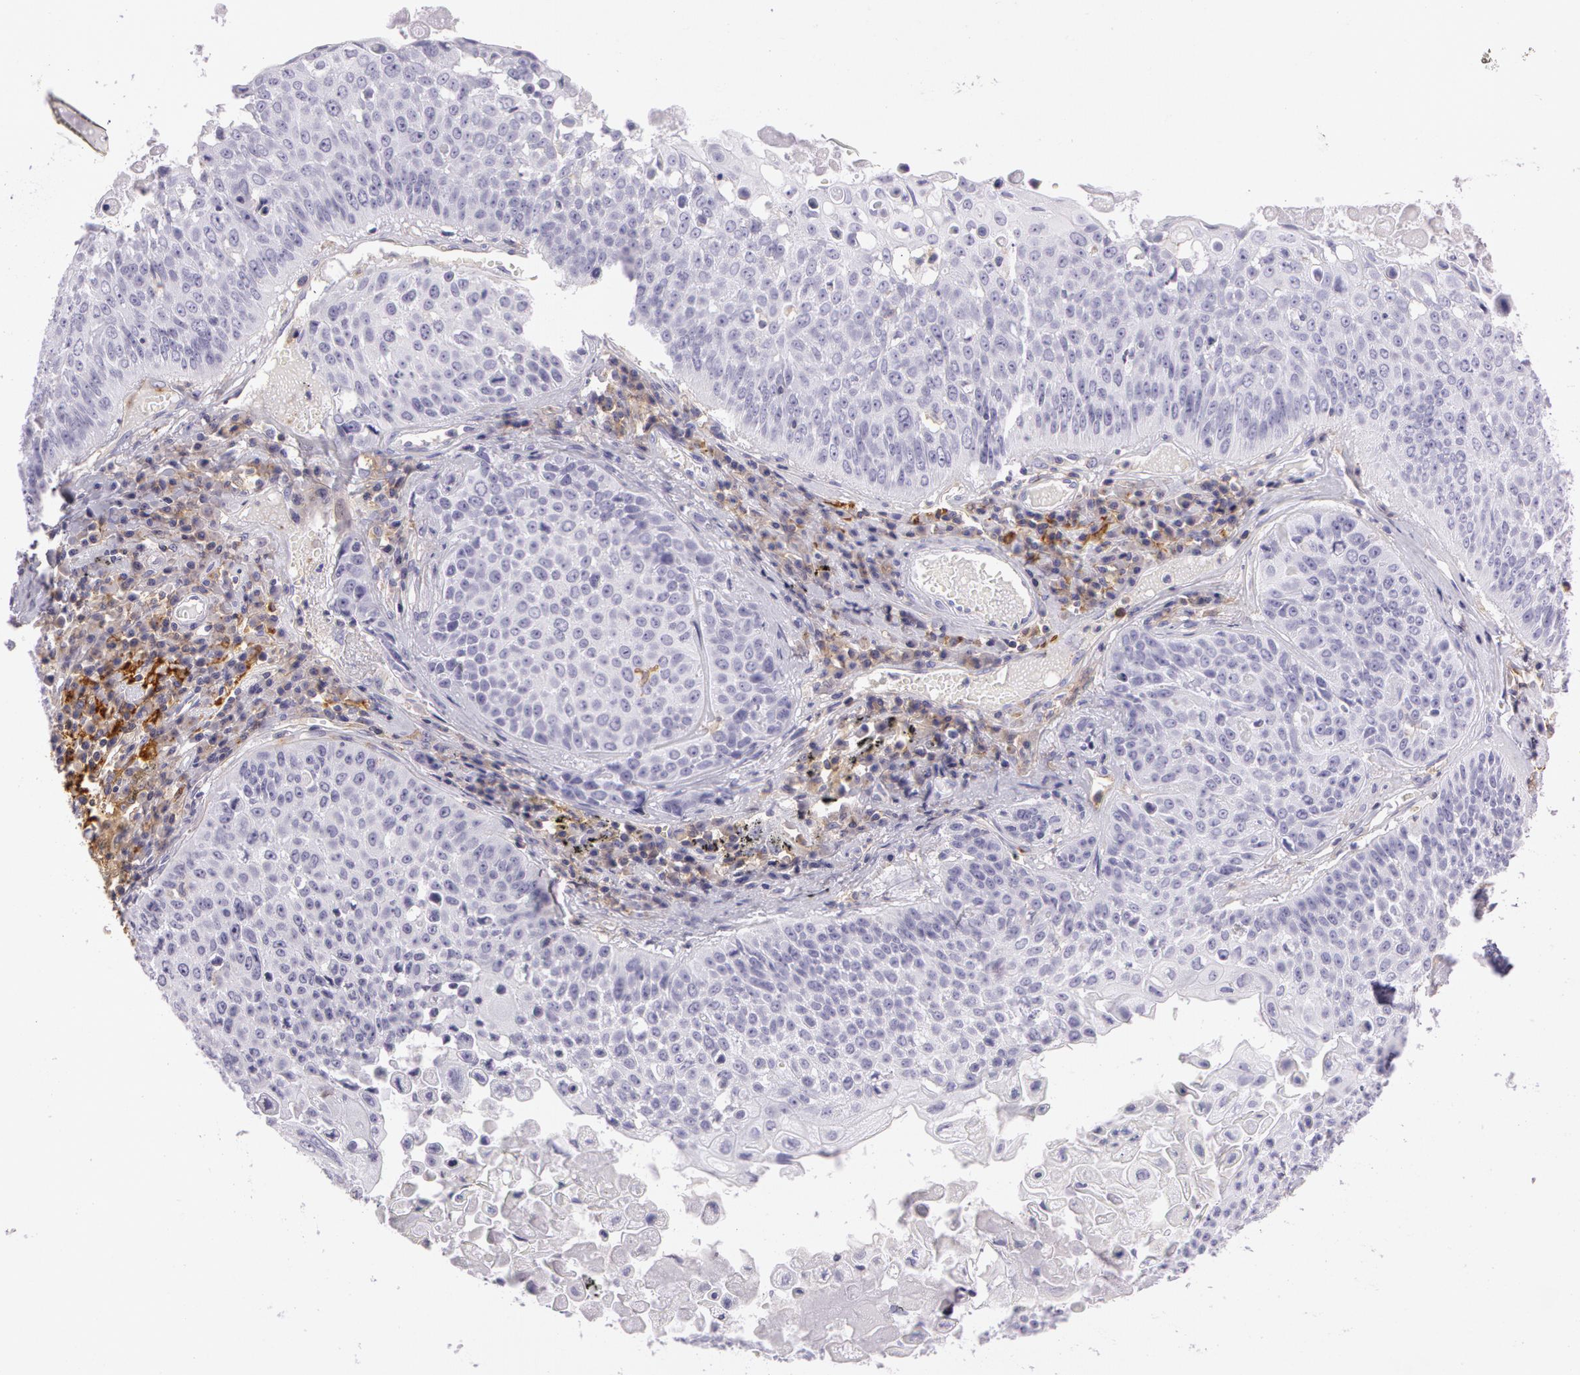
{"staining": {"intensity": "negative", "quantity": "none", "location": "none"}, "tissue": "lung cancer", "cell_type": "Tumor cells", "image_type": "cancer", "snomed": [{"axis": "morphology", "description": "Adenocarcinoma, NOS"}, {"axis": "topography", "description": "Lung"}], "caption": "There is no significant positivity in tumor cells of lung cancer (adenocarcinoma). (Brightfield microscopy of DAB (3,3'-diaminobenzidine) IHC at high magnification).", "gene": "LY75", "patient": {"sex": "male", "age": 60}}